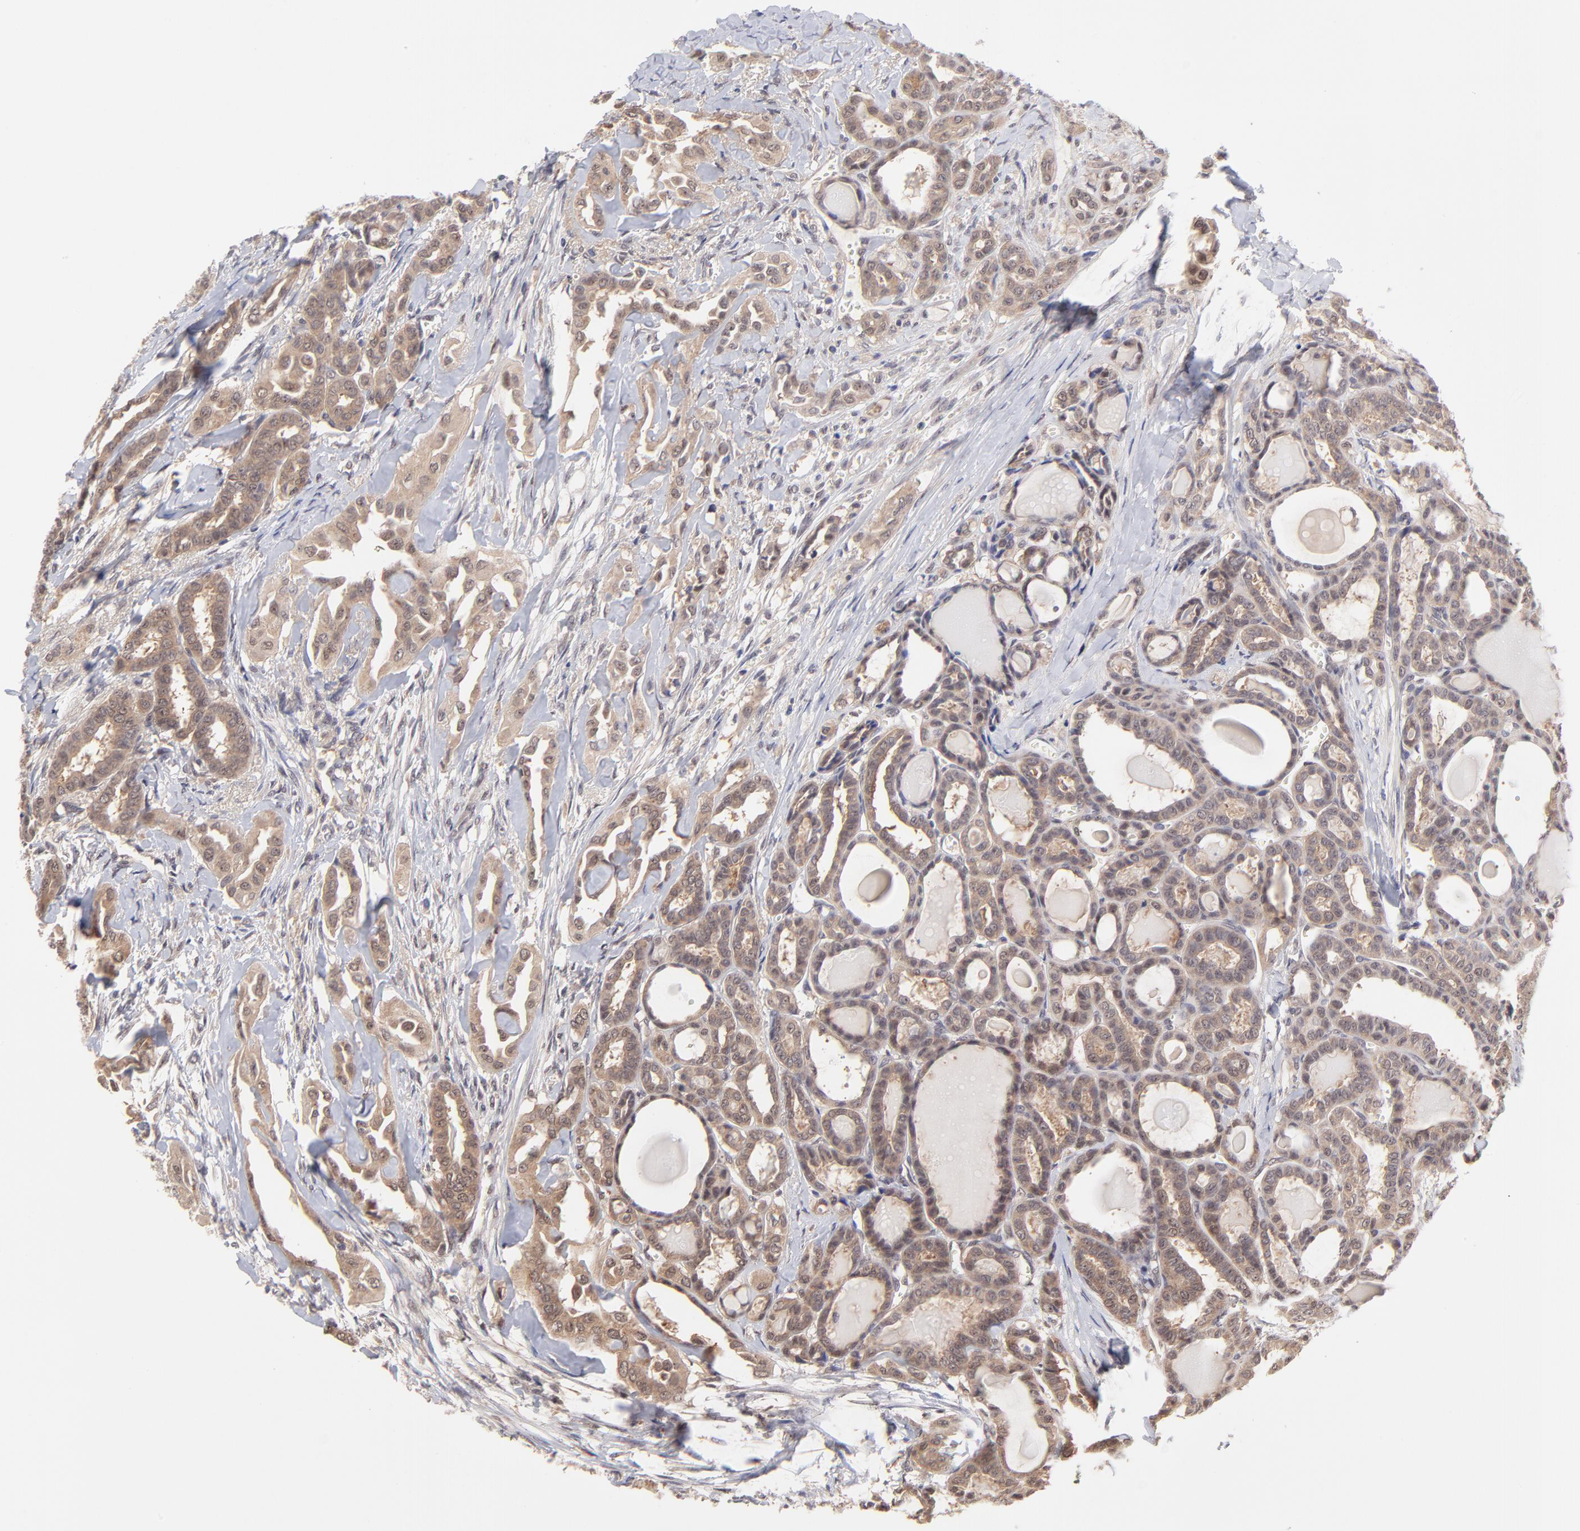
{"staining": {"intensity": "moderate", "quantity": ">75%", "location": "cytoplasmic/membranous"}, "tissue": "thyroid cancer", "cell_type": "Tumor cells", "image_type": "cancer", "snomed": [{"axis": "morphology", "description": "Carcinoma, NOS"}, {"axis": "topography", "description": "Thyroid gland"}], "caption": "IHC staining of thyroid carcinoma, which reveals medium levels of moderate cytoplasmic/membranous positivity in approximately >75% of tumor cells indicating moderate cytoplasmic/membranous protein positivity. The staining was performed using DAB (3,3'-diaminobenzidine) (brown) for protein detection and nuclei were counterstained in hematoxylin (blue).", "gene": "UBE2E3", "patient": {"sex": "female", "age": 91}}